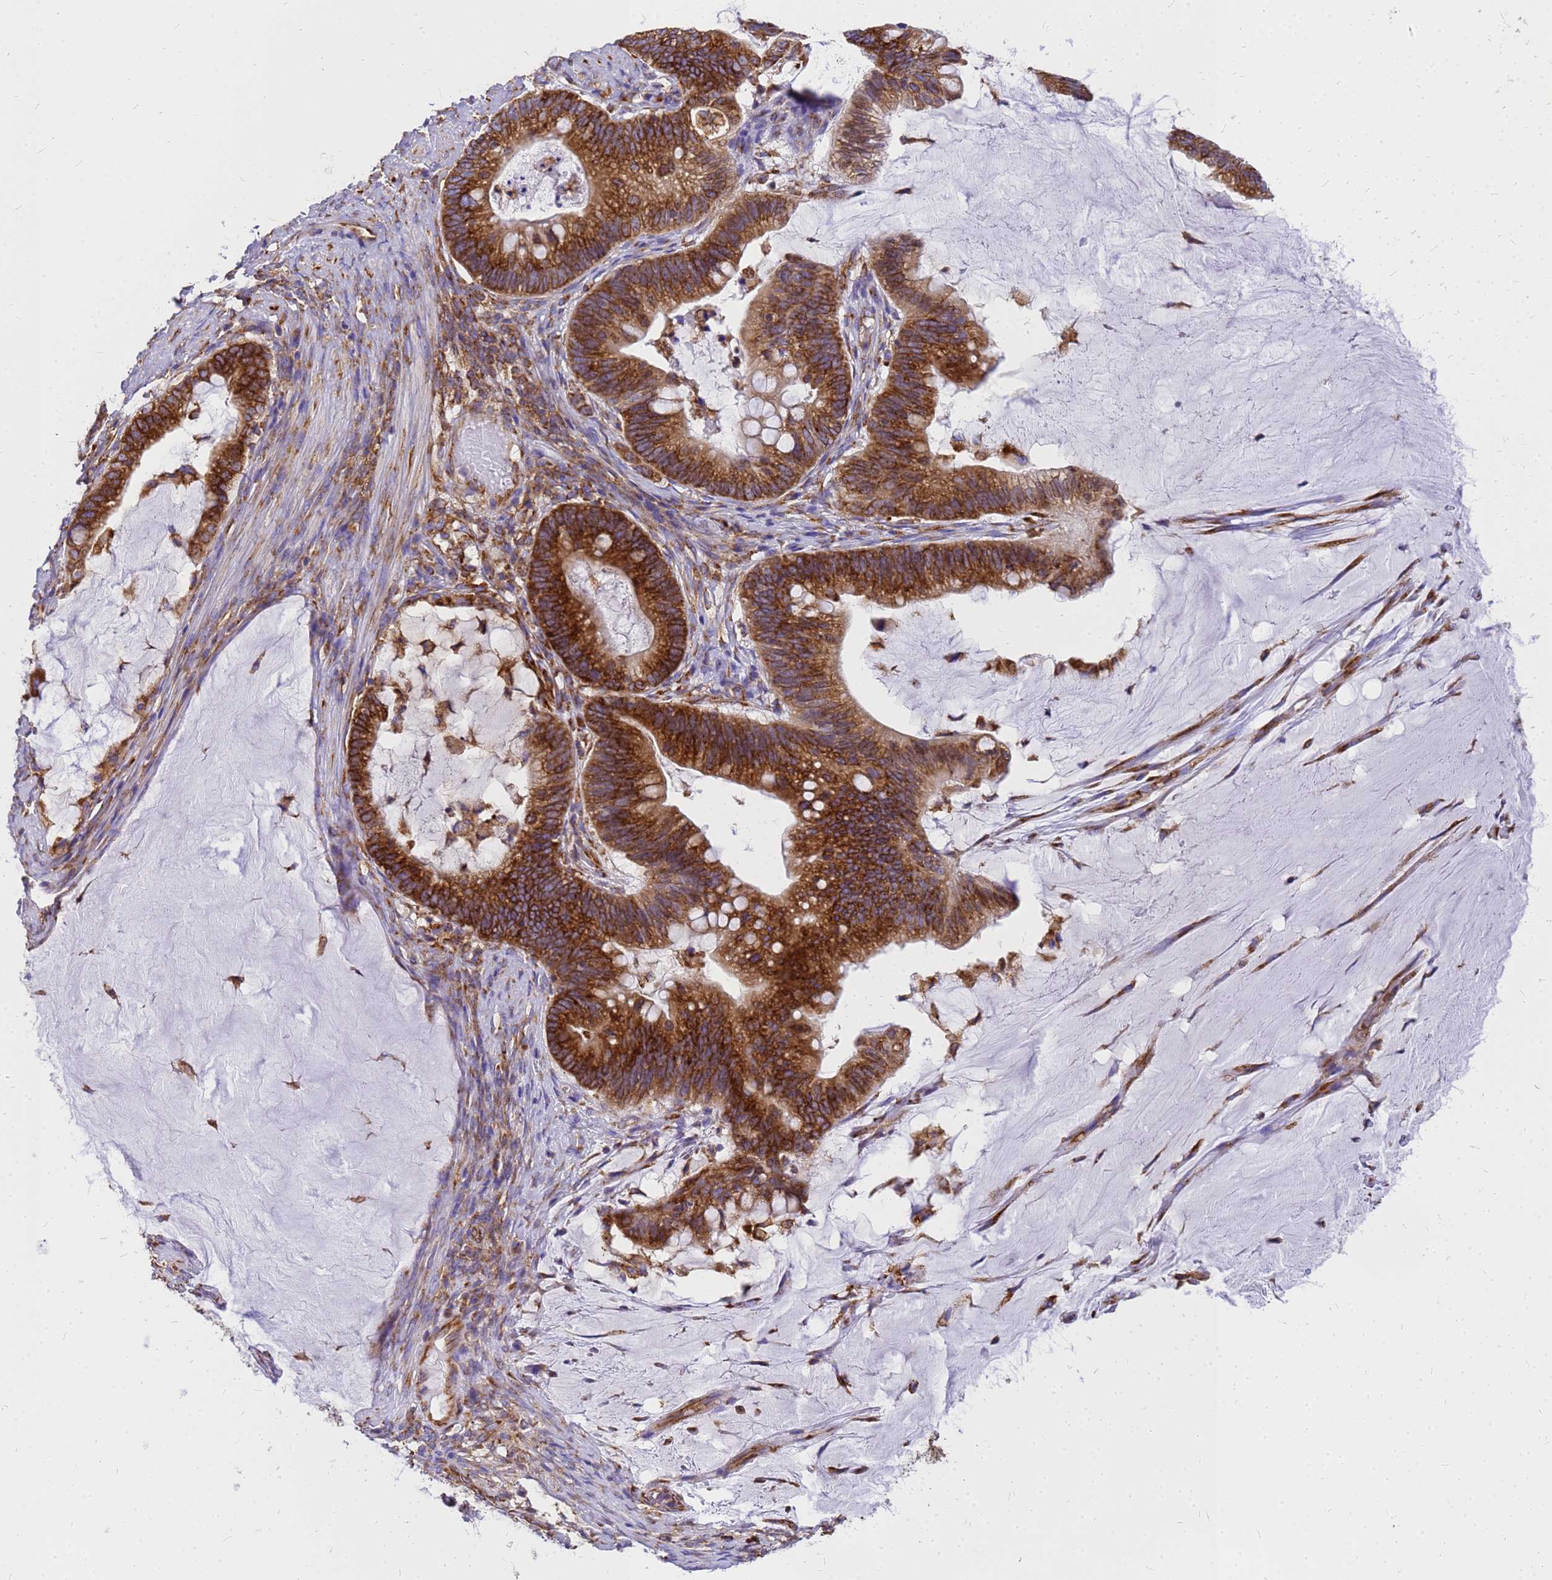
{"staining": {"intensity": "strong", "quantity": ">75%", "location": "cytoplasmic/membranous"}, "tissue": "ovarian cancer", "cell_type": "Tumor cells", "image_type": "cancer", "snomed": [{"axis": "morphology", "description": "Cystadenocarcinoma, mucinous, NOS"}, {"axis": "topography", "description": "Ovary"}], "caption": "IHC staining of ovarian cancer (mucinous cystadenocarcinoma), which displays high levels of strong cytoplasmic/membranous positivity in approximately >75% of tumor cells indicating strong cytoplasmic/membranous protein staining. The staining was performed using DAB (brown) for protein detection and nuclei were counterstained in hematoxylin (blue).", "gene": "EEF1D", "patient": {"sex": "female", "age": 61}}